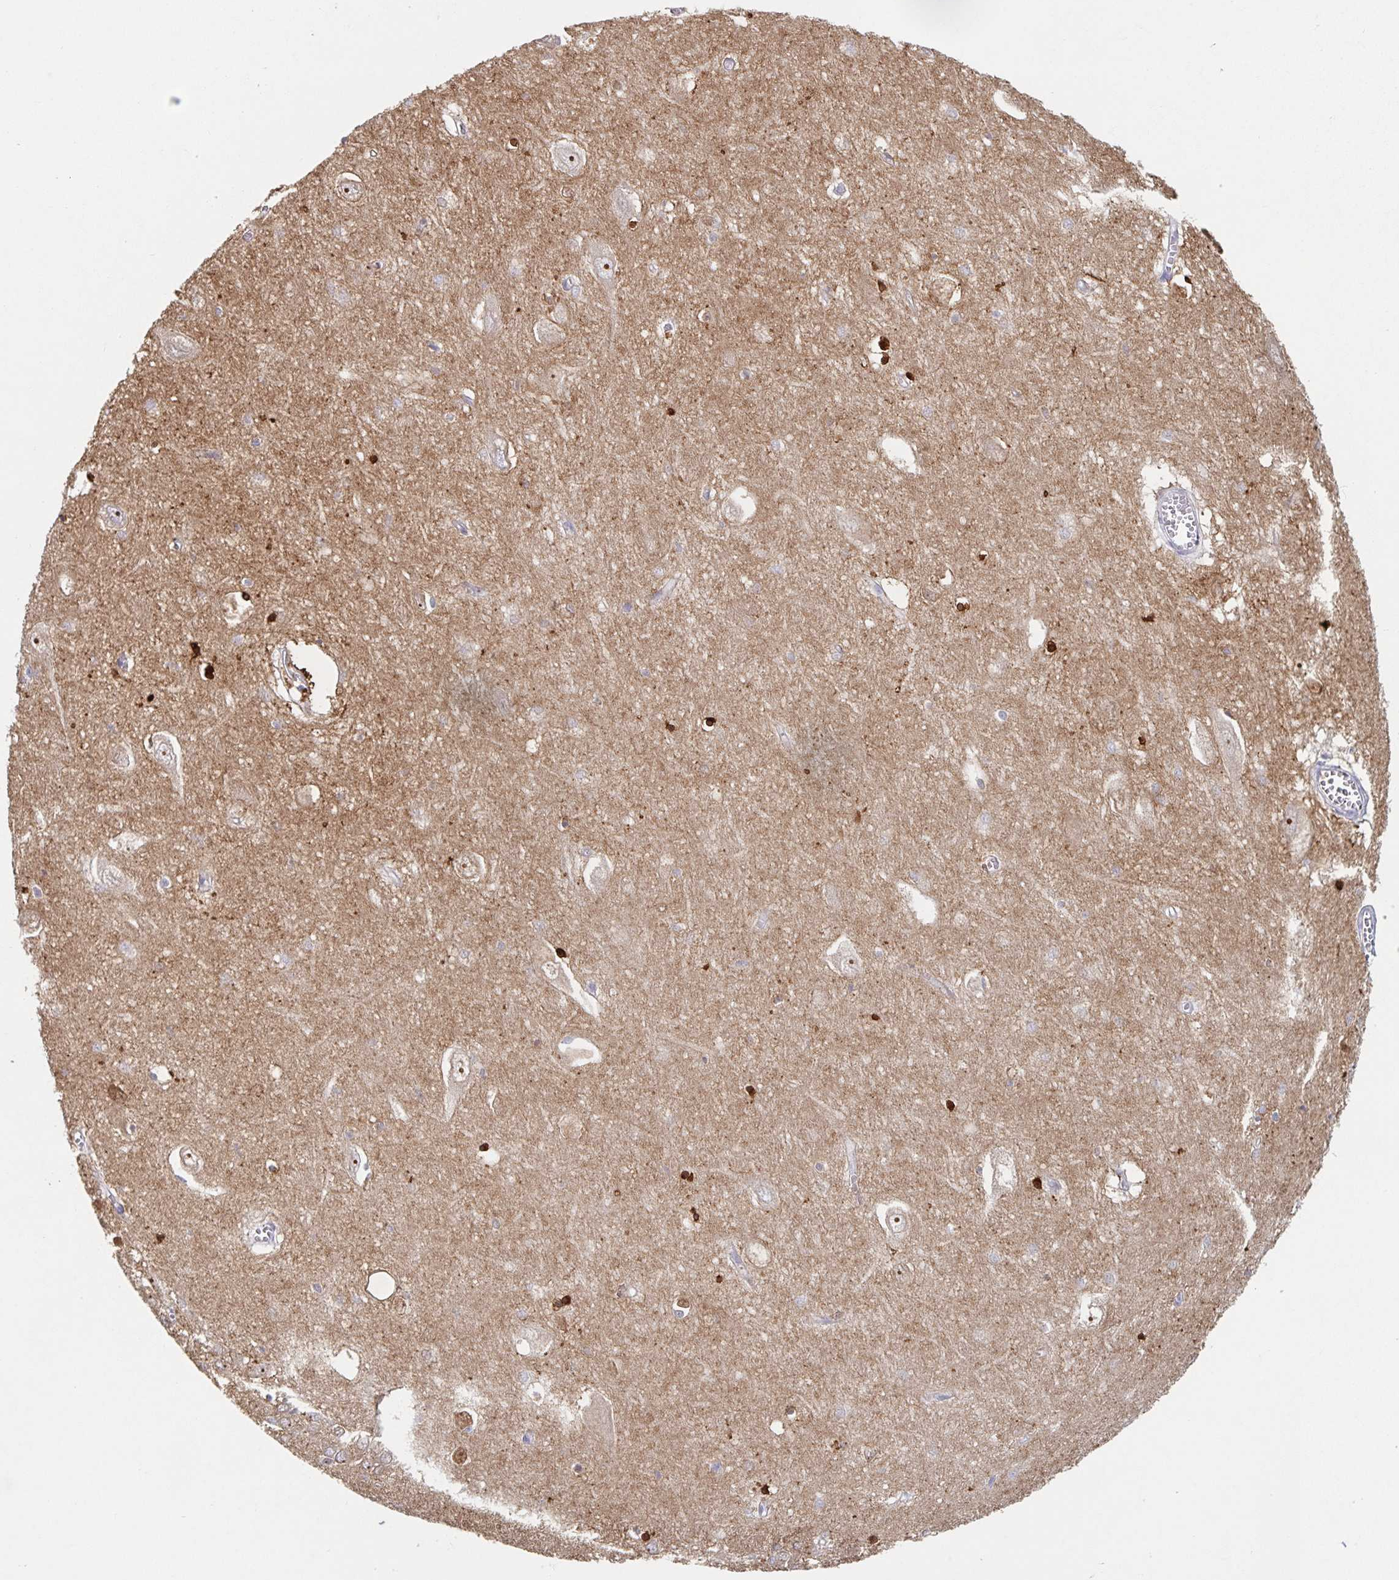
{"staining": {"intensity": "negative", "quantity": "none", "location": "none"}, "tissue": "hippocampus", "cell_type": "Glial cells", "image_type": "normal", "snomed": [{"axis": "morphology", "description": "Normal tissue, NOS"}, {"axis": "topography", "description": "Hippocampus"}], "caption": "DAB (3,3'-diaminobenzidine) immunohistochemical staining of benign human hippocampus exhibits no significant staining in glial cells. (Stains: DAB (3,3'-diaminobenzidine) IHC with hematoxylin counter stain, Microscopy: brightfield microscopy at high magnification).", "gene": "CDC42BPG", "patient": {"sex": "female", "age": 64}}